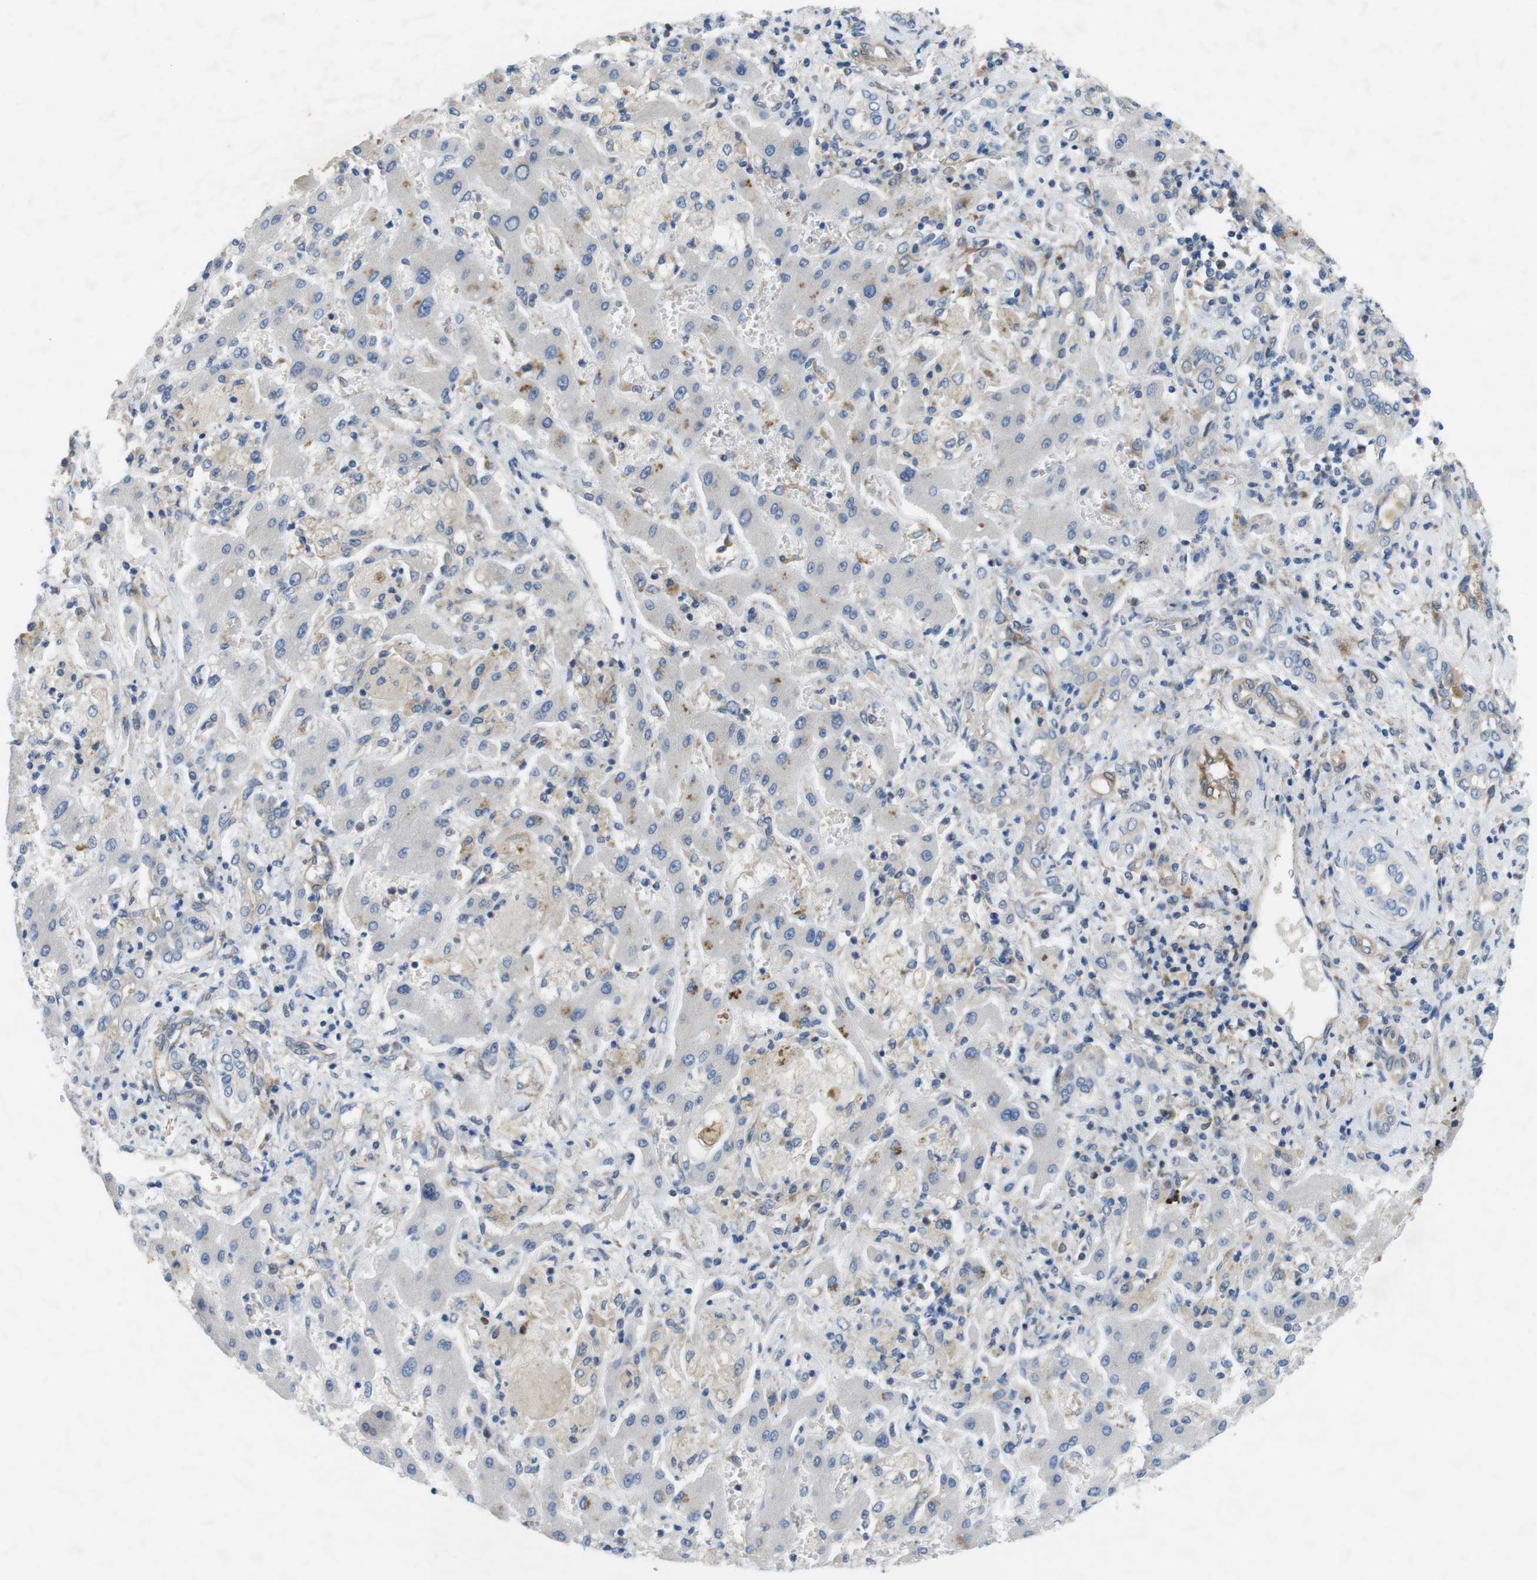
{"staining": {"intensity": "negative", "quantity": "none", "location": "none"}, "tissue": "liver cancer", "cell_type": "Tumor cells", "image_type": "cancer", "snomed": [{"axis": "morphology", "description": "Cholangiocarcinoma"}, {"axis": "topography", "description": "Liver"}], "caption": "A high-resolution histopathology image shows immunohistochemistry staining of liver cancer (cholangiocarcinoma), which shows no significant positivity in tumor cells.", "gene": "DCLK1", "patient": {"sex": "male", "age": 50}}